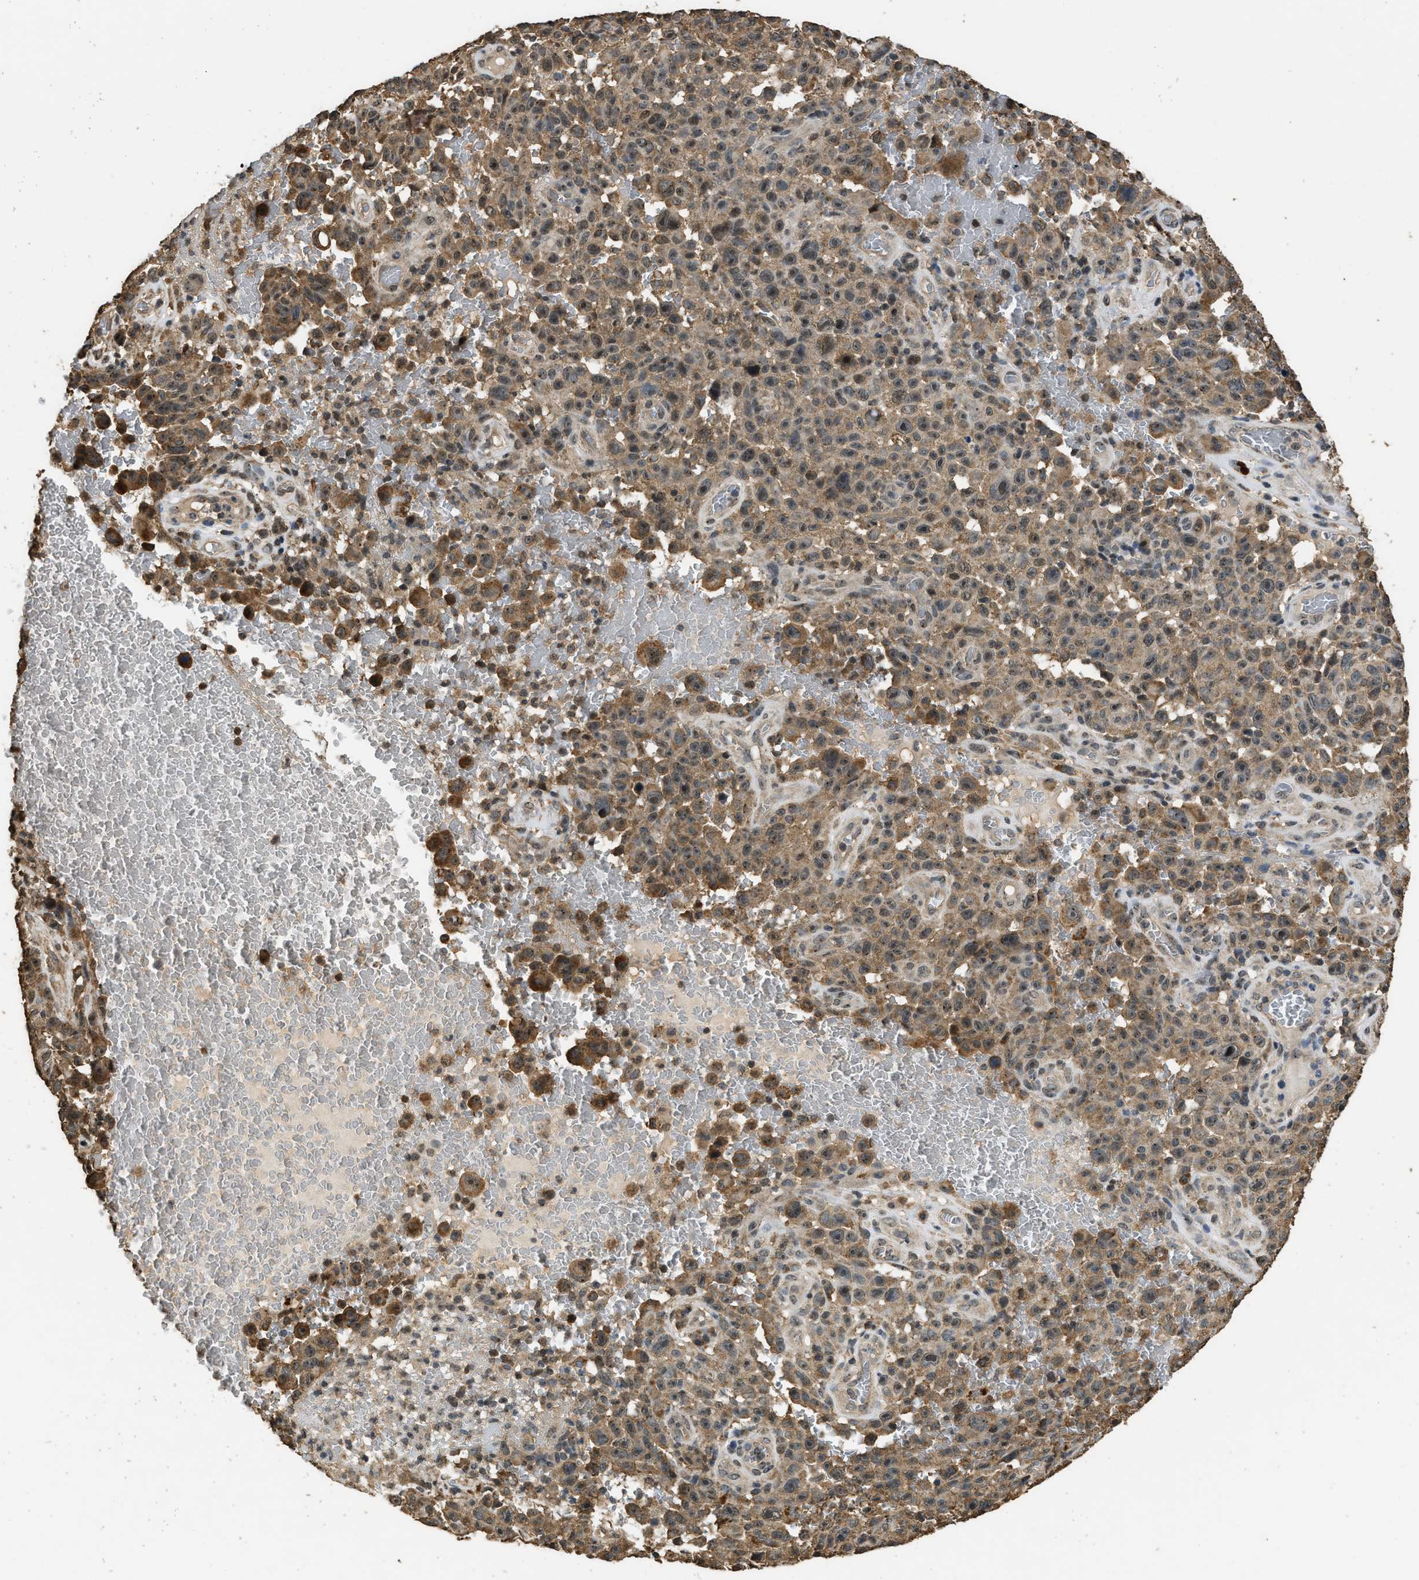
{"staining": {"intensity": "moderate", "quantity": ">75%", "location": "cytoplasmic/membranous,nuclear"}, "tissue": "melanoma", "cell_type": "Tumor cells", "image_type": "cancer", "snomed": [{"axis": "morphology", "description": "Malignant melanoma, NOS"}, {"axis": "topography", "description": "Skin"}], "caption": "Immunohistochemistry of human melanoma reveals medium levels of moderate cytoplasmic/membranous and nuclear staining in approximately >75% of tumor cells.", "gene": "DENND6B", "patient": {"sex": "female", "age": 82}}